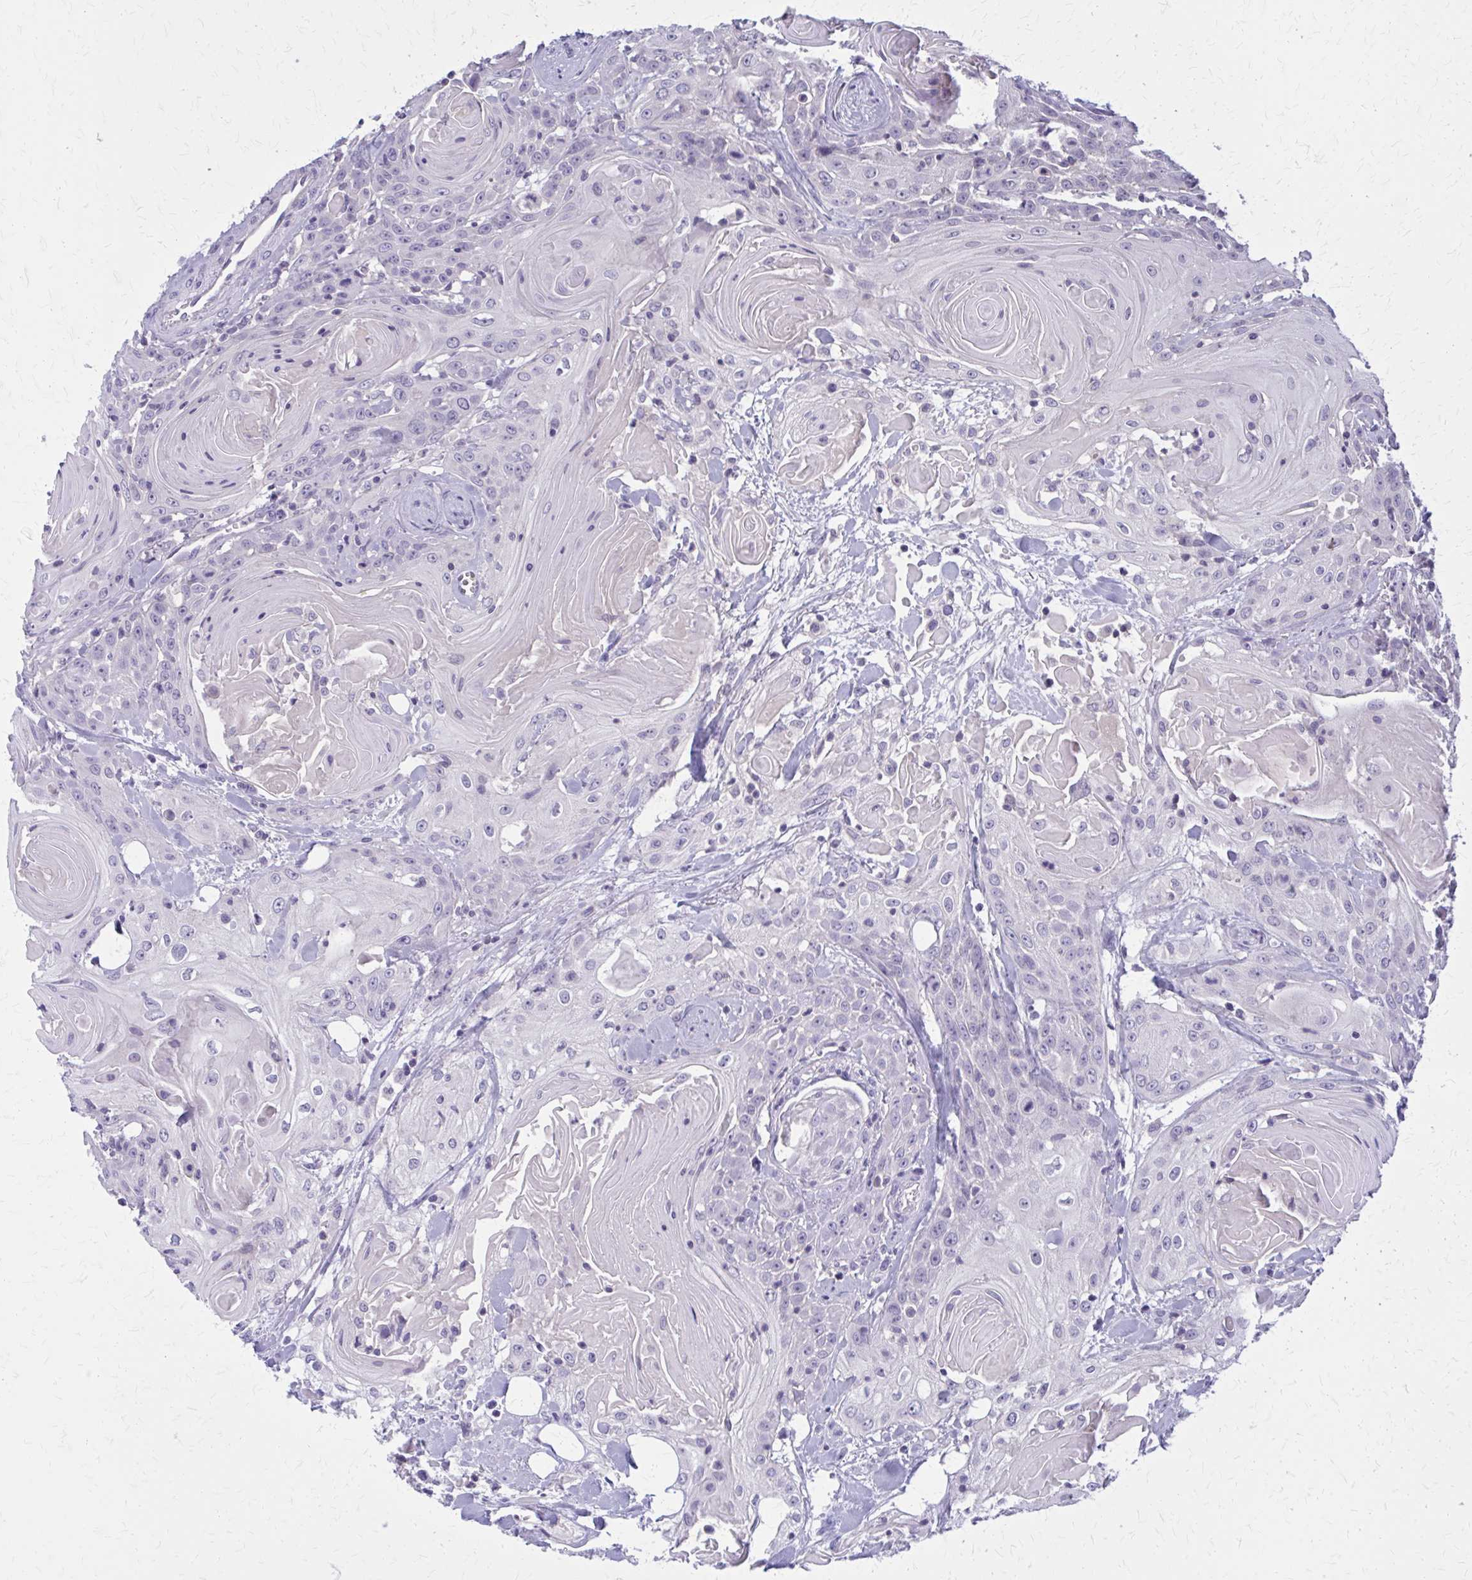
{"staining": {"intensity": "negative", "quantity": "none", "location": "none"}, "tissue": "head and neck cancer", "cell_type": "Tumor cells", "image_type": "cancer", "snomed": [{"axis": "morphology", "description": "Squamous cell carcinoma, NOS"}, {"axis": "topography", "description": "Head-Neck"}], "caption": "Protein analysis of squamous cell carcinoma (head and neck) shows no significant staining in tumor cells. (DAB immunohistochemistry with hematoxylin counter stain).", "gene": "OR4A47", "patient": {"sex": "female", "age": 84}}